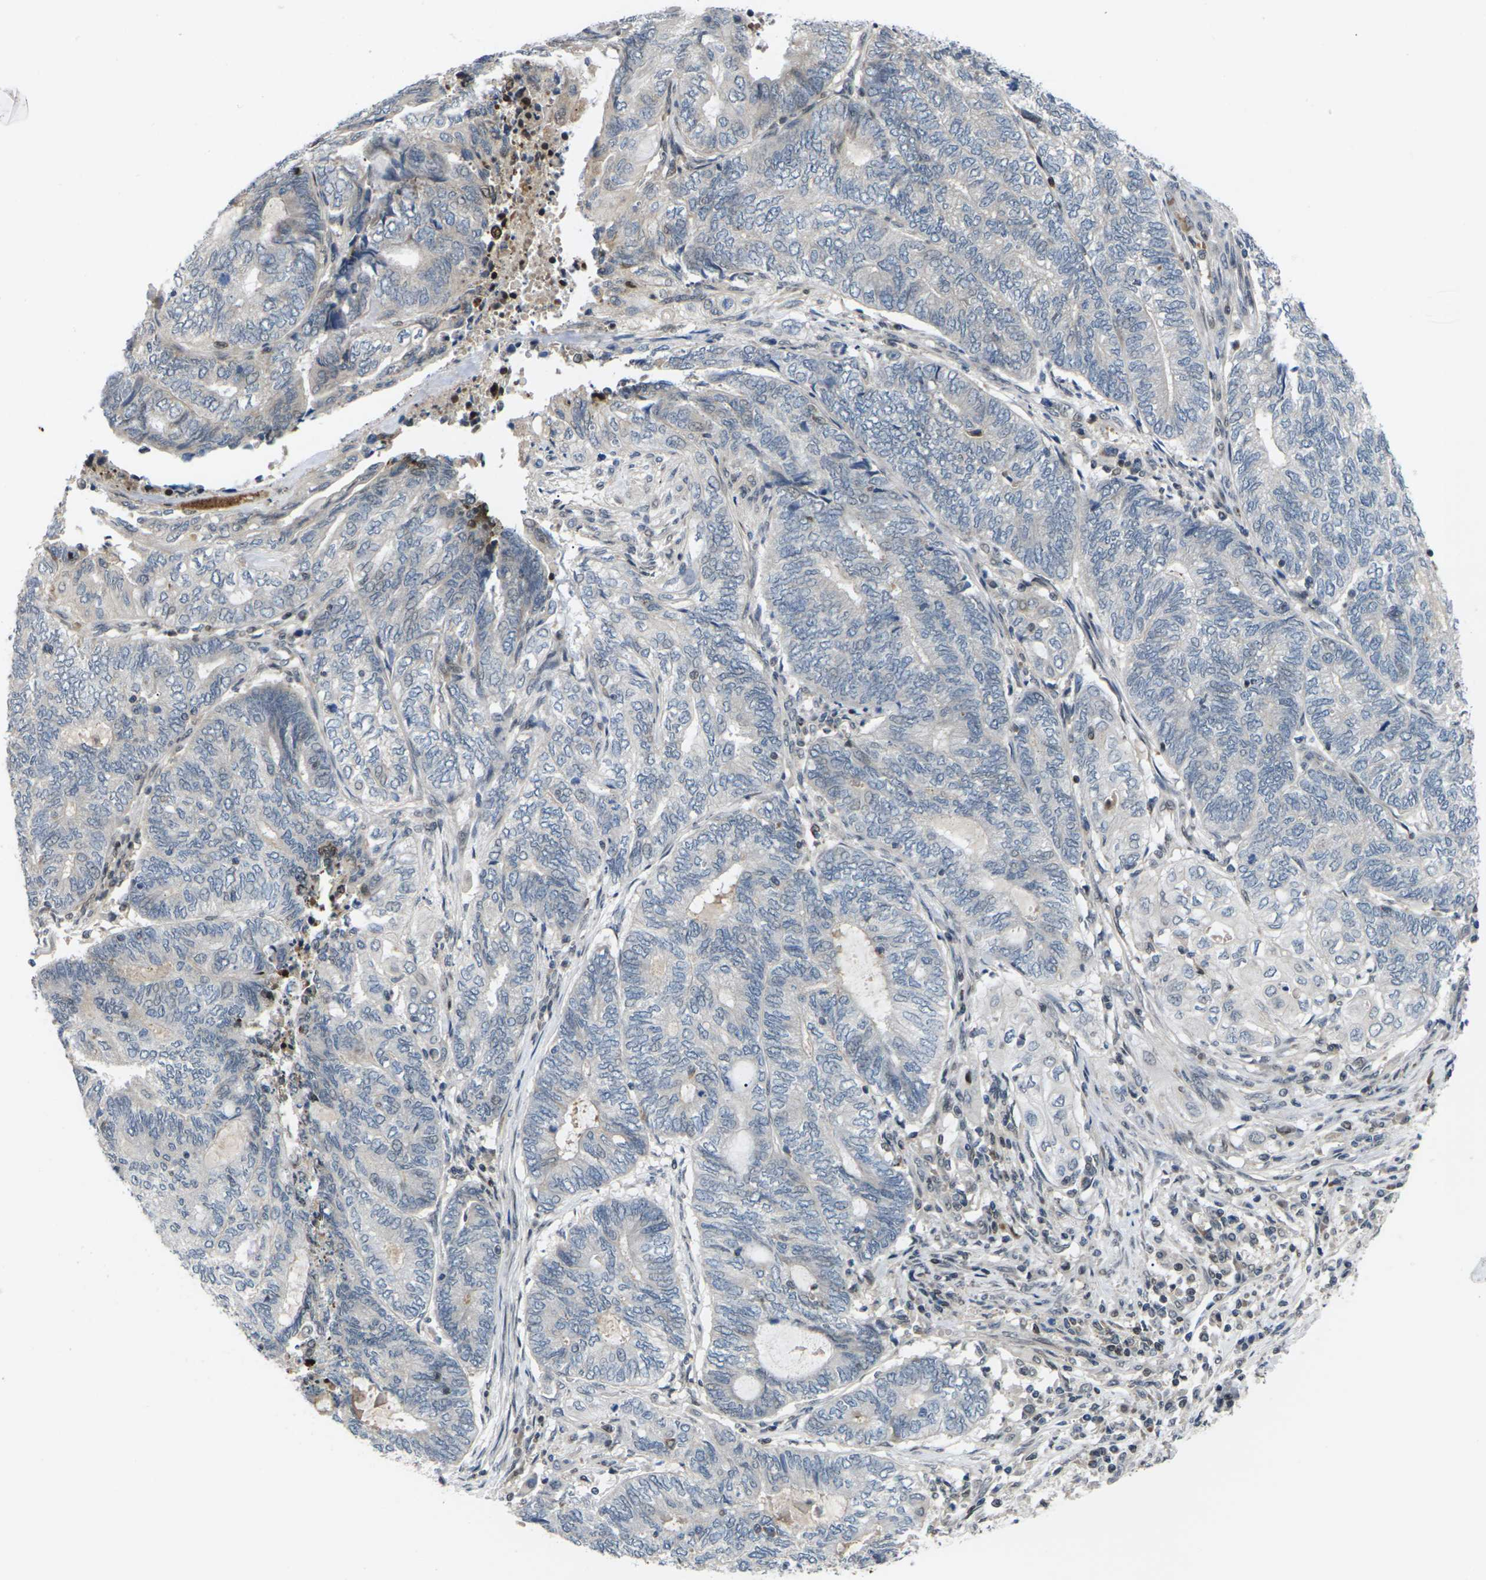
{"staining": {"intensity": "negative", "quantity": "none", "location": "none"}, "tissue": "endometrial cancer", "cell_type": "Tumor cells", "image_type": "cancer", "snomed": [{"axis": "morphology", "description": "Adenocarcinoma, NOS"}, {"axis": "topography", "description": "Uterus"}, {"axis": "topography", "description": "Endometrium"}], "caption": "The micrograph shows no staining of tumor cells in endometrial adenocarcinoma. (Immunohistochemistry (ihc), brightfield microscopy, high magnification).", "gene": "RPS6KA3", "patient": {"sex": "female", "age": 70}}